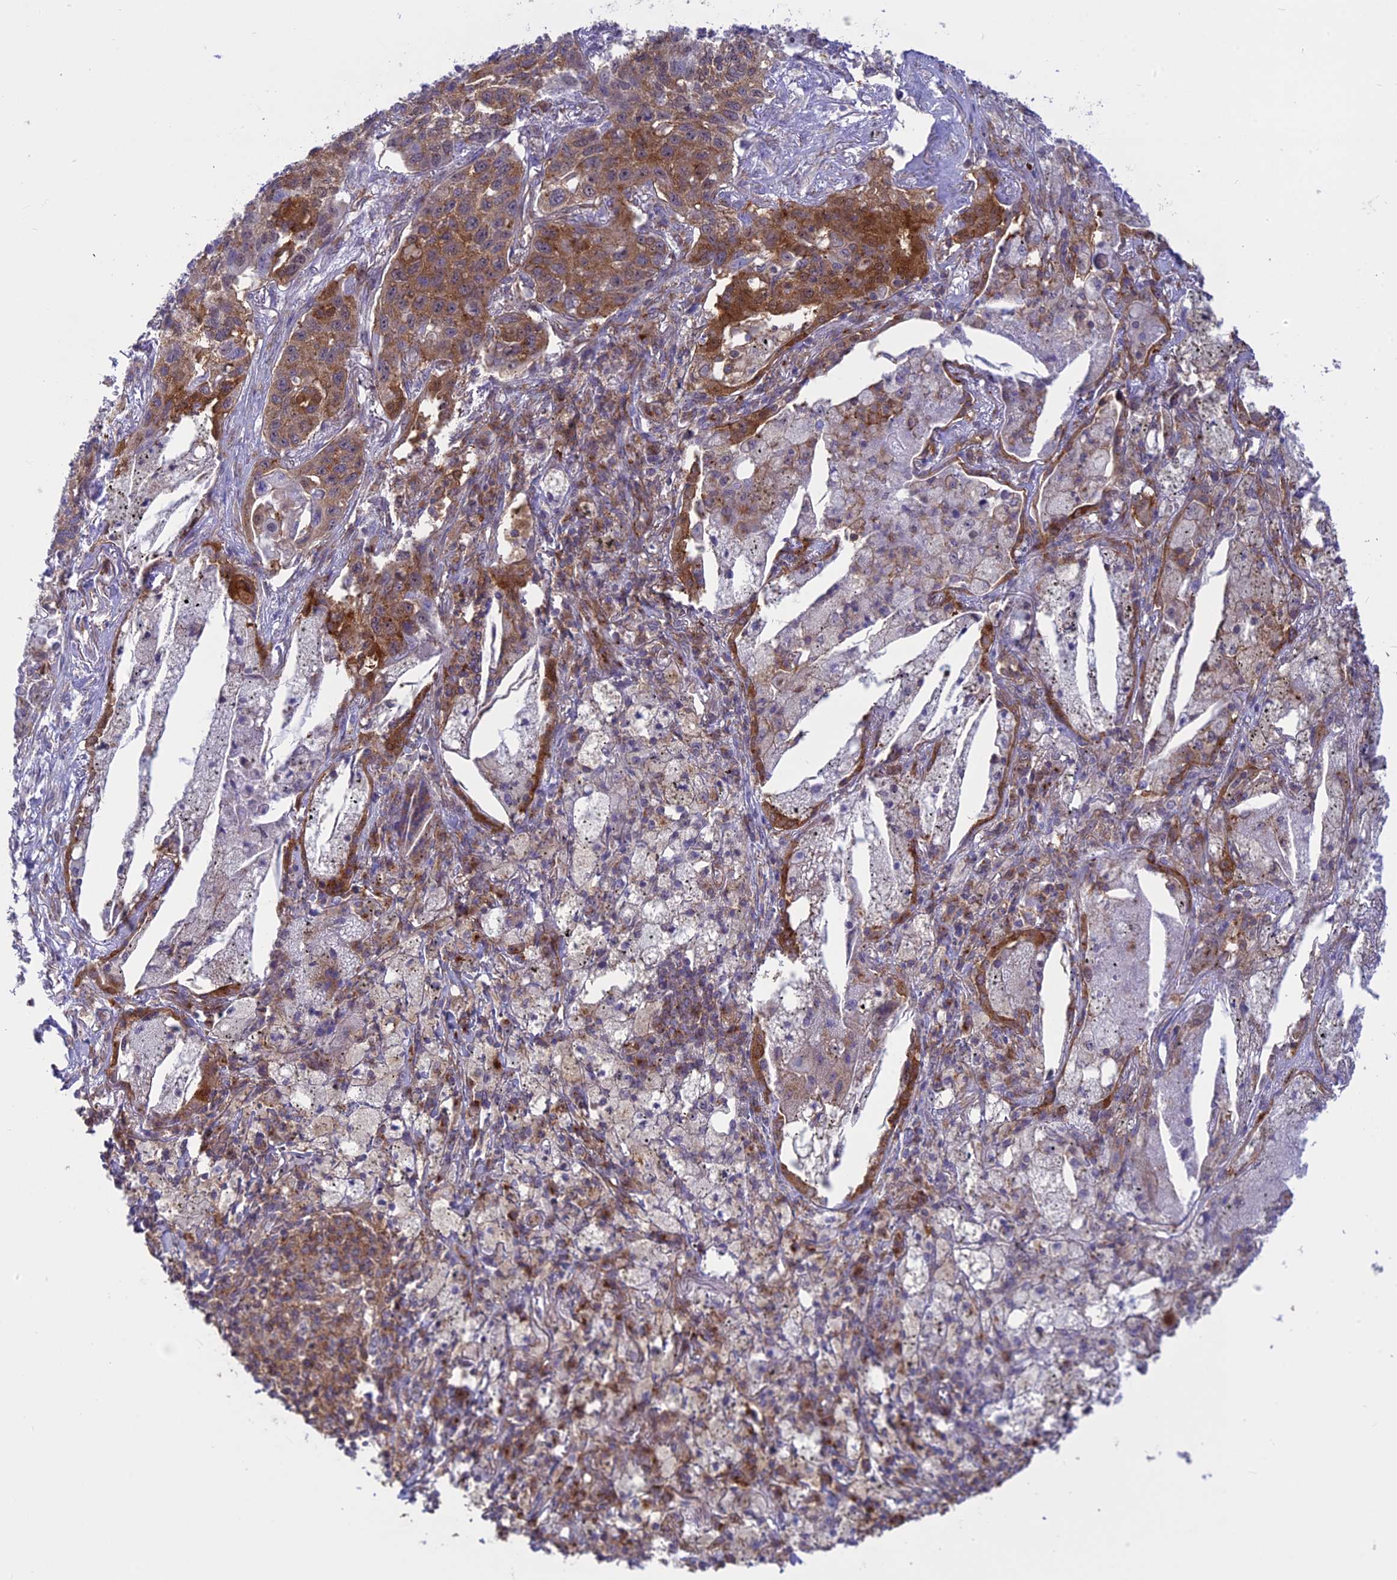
{"staining": {"intensity": "moderate", "quantity": ">75%", "location": "cytoplasmic/membranous"}, "tissue": "lung cancer", "cell_type": "Tumor cells", "image_type": "cancer", "snomed": [{"axis": "morphology", "description": "Squamous cell carcinoma, NOS"}, {"axis": "topography", "description": "Lung"}], "caption": "Moderate cytoplasmic/membranous protein staining is present in about >75% of tumor cells in lung squamous cell carcinoma.", "gene": "CLINT1", "patient": {"sex": "female", "age": 63}}